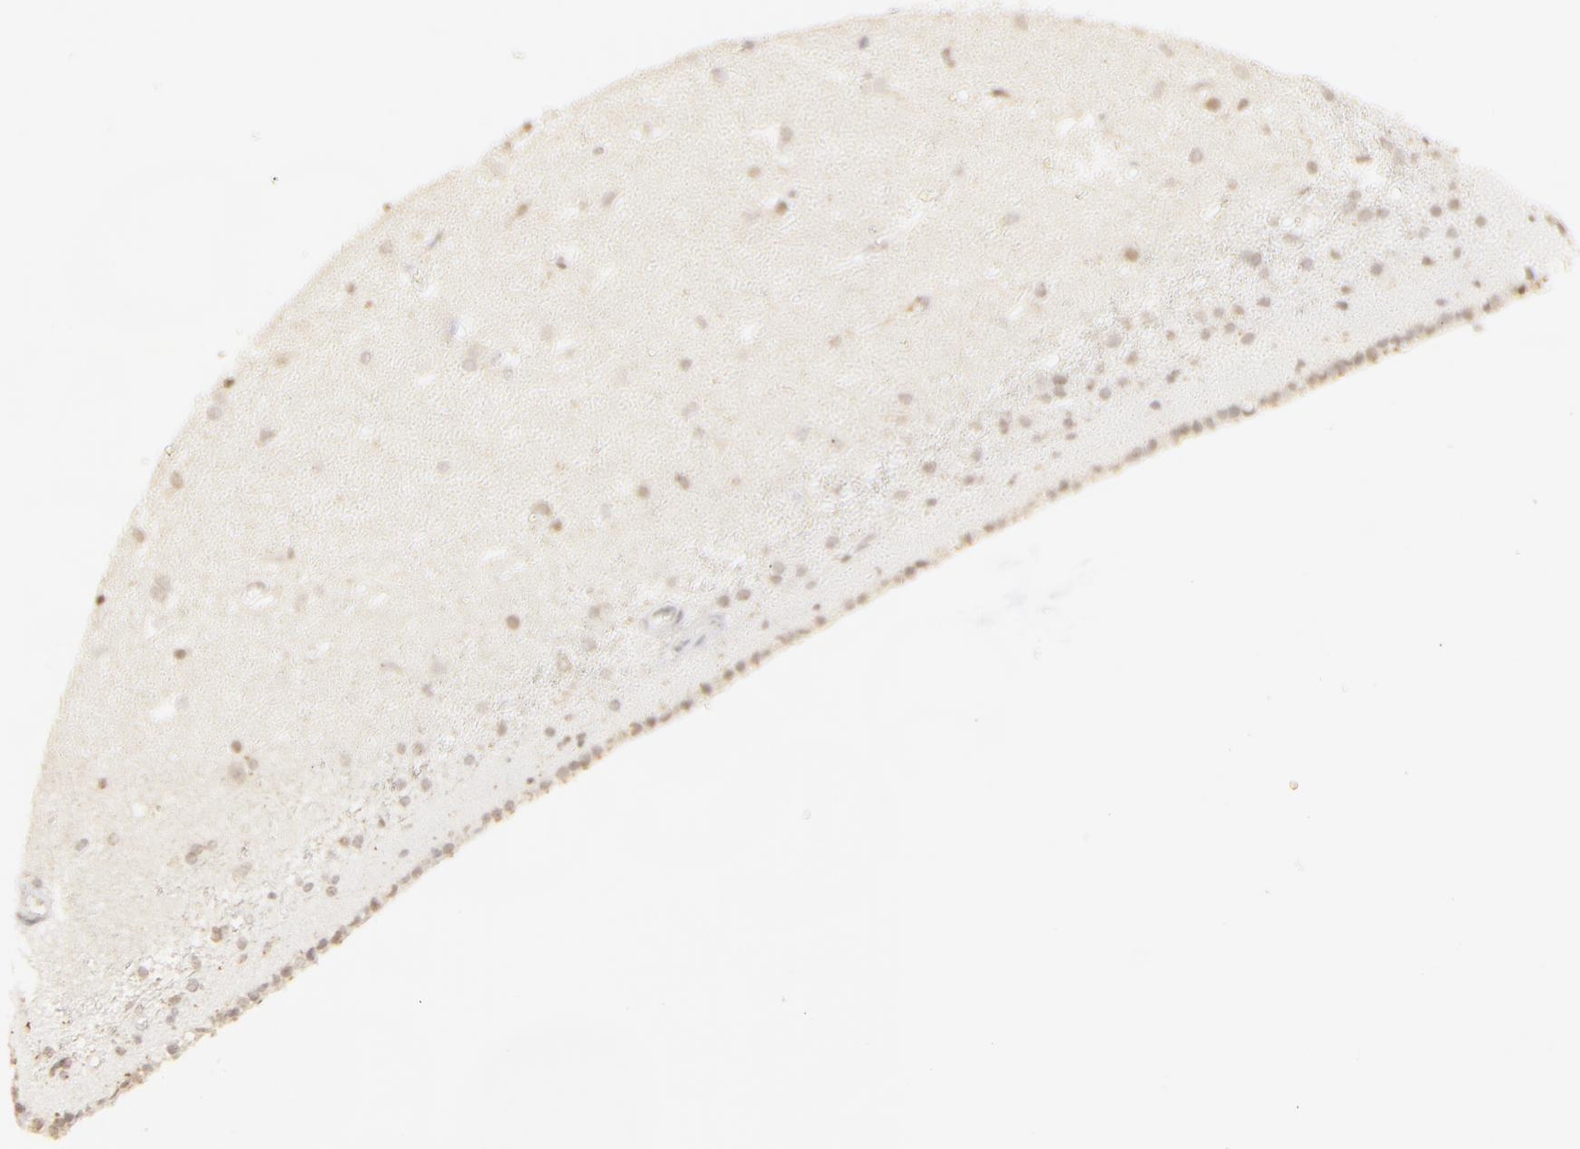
{"staining": {"intensity": "negative", "quantity": "none", "location": "none"}, "tissue": "caudate", "cell_type": "Glial cells", "image_type": "normal", "snomed": [{"axis": "morphology", "description": "Normal tissue, NOS"}, {"axis": "topography", "description": "Lateral ventricle wall"}], "caption": "IHC micrograph of benign caudate: human caudate stained with DAB reveals no significant protein positivity in glial cells.", "gene": "CLDN2", "patient": {"sex": "female", "age": 19}}